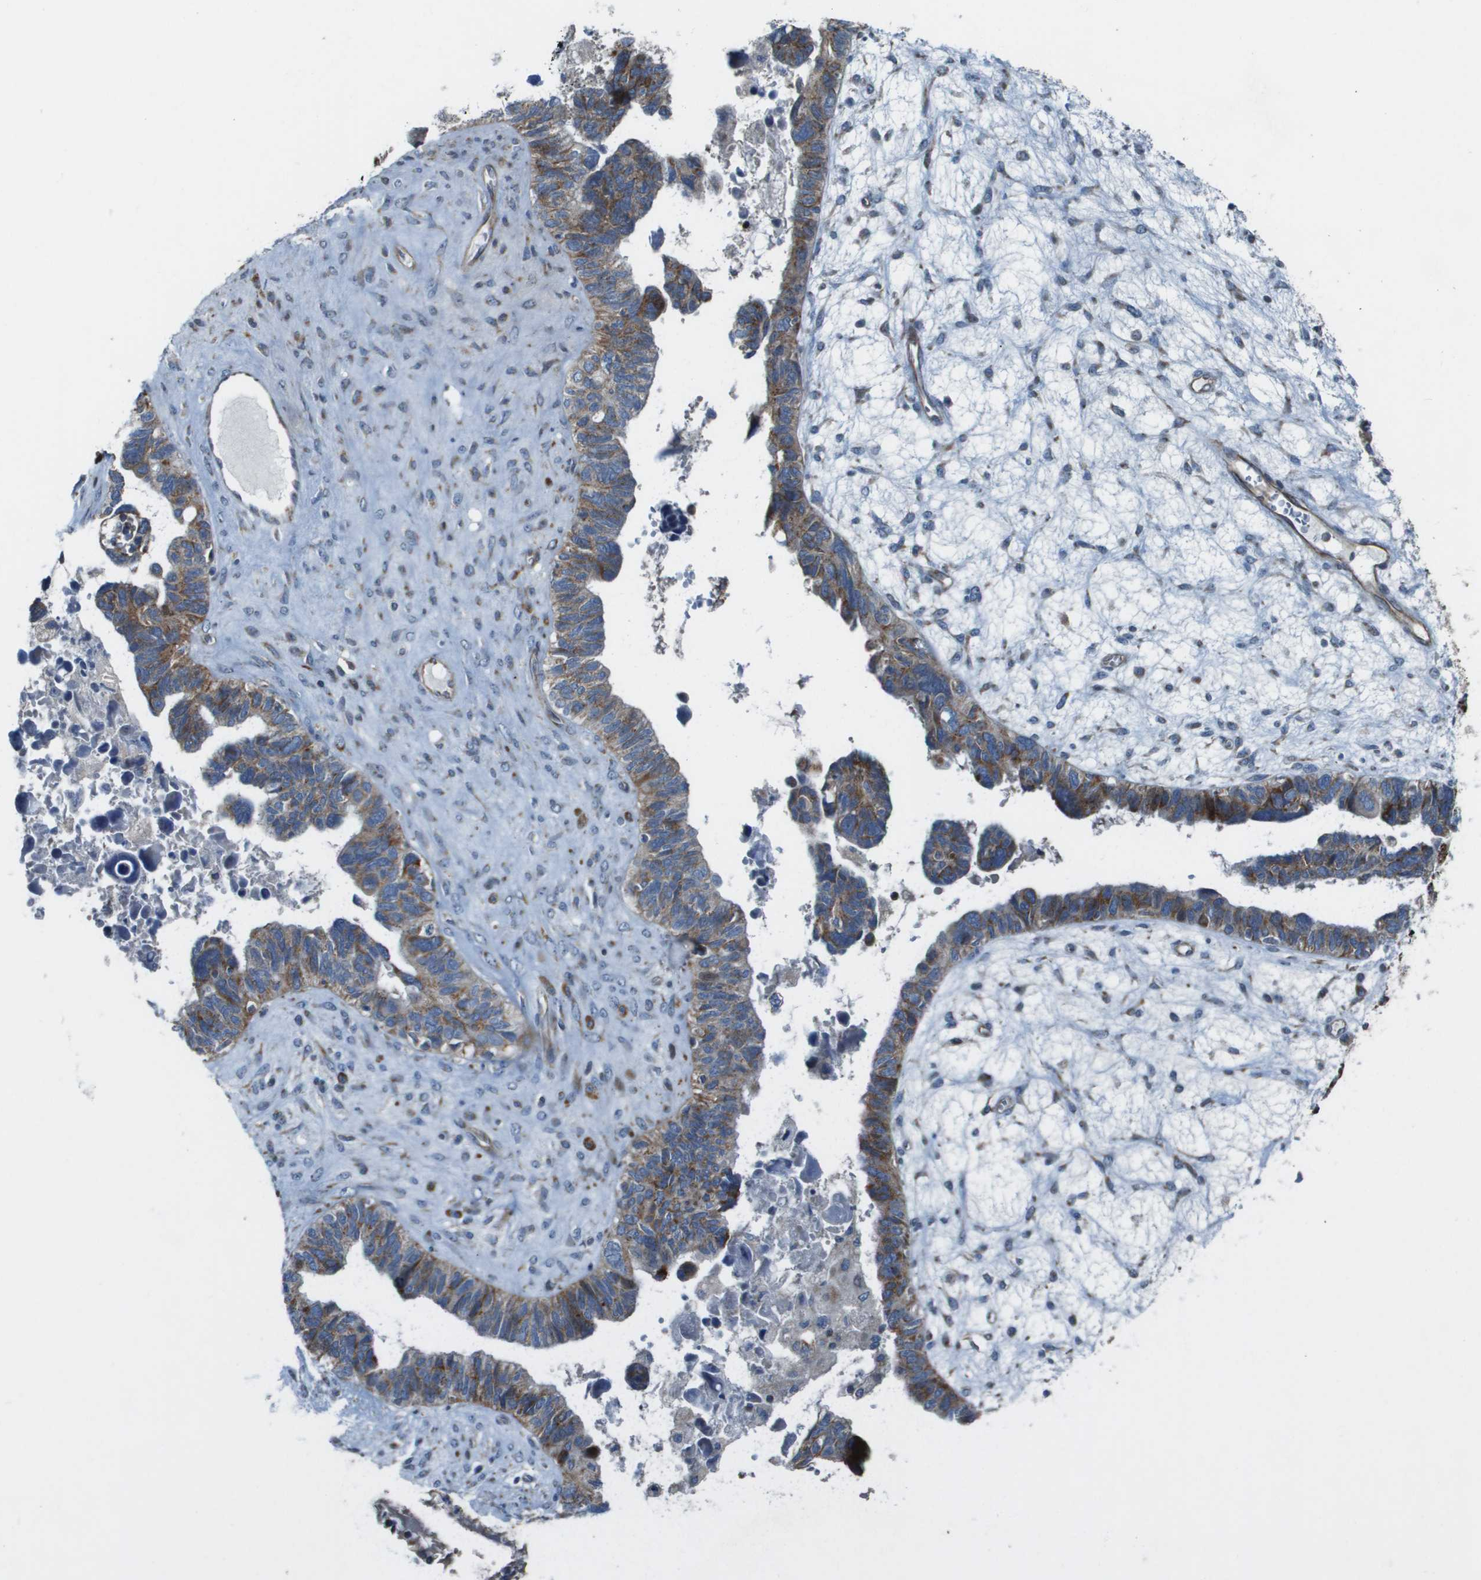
{"staining": {"intensity": "moderate", "quantity": ">75%", "location": "cytoplasmic/membranous"}, "tissue": "ovarian cancer", "cell_type": "Tumor cells", "image_type": "cancer", "snomed": [{"axis": "morphology", "description": "Cystadenocarcinoma, serous, NOS"}, {"axis": "topography", "description": "Ovary"}], "caption": "Ovarian cancer stained with a protein marker reveals moderate staining in tumor cells.", "gene": "MGAT3", "patient": {"sex": "female", "age": 79}}